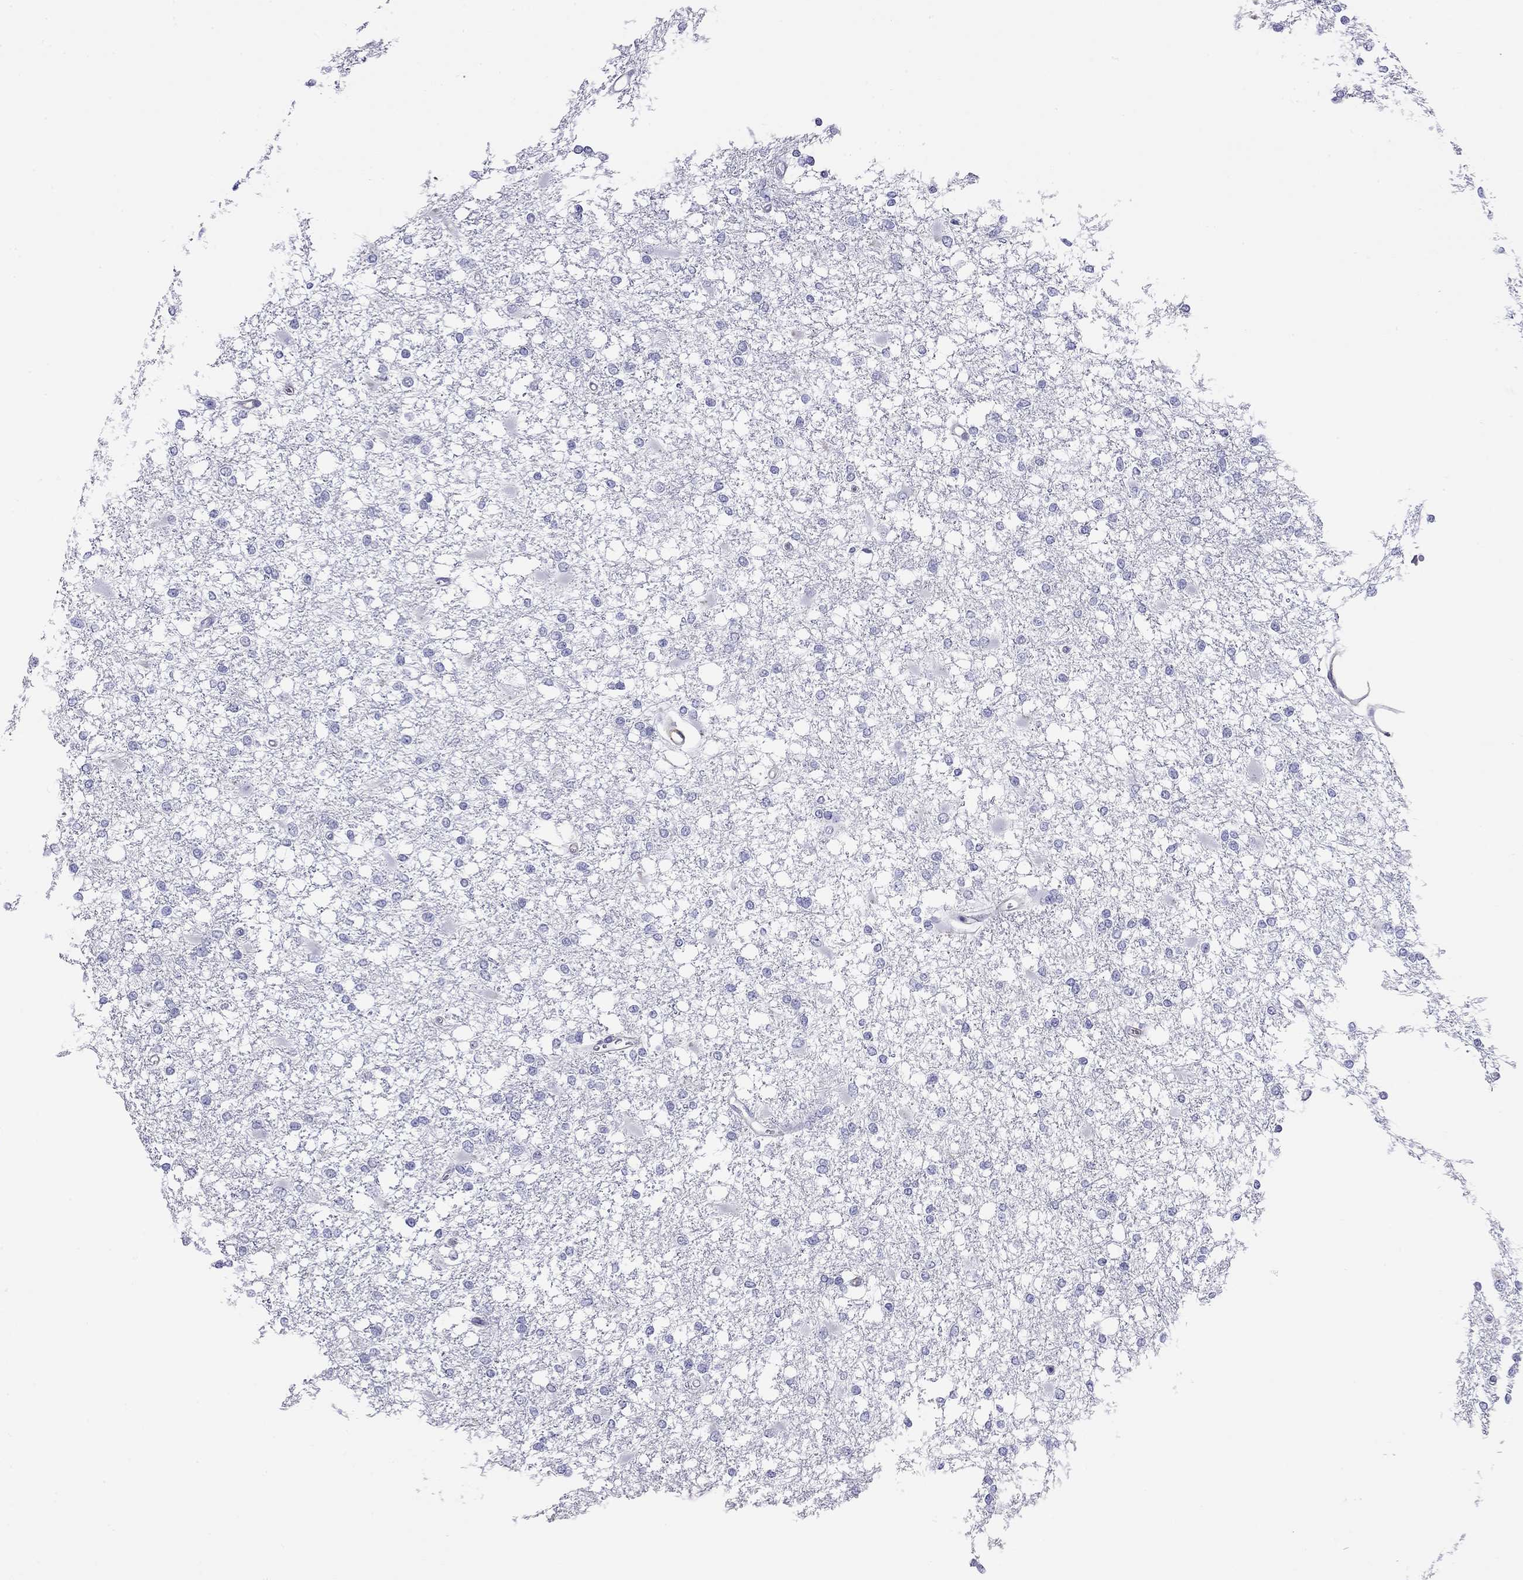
{"staining": {"intensity": "negative", "quantity": "none", "location": "none"}, "tissue": "glioma", "cell_type": "Tumor cells", "image_type": "cancer", "snomed": [{"axis": "morphology", "description": "Glioma, malignant, High grade"}, {"axis": "topography", "description": "Cerebral cortex"}], "caption": "A photomicrograph of human high-grade glioma (malignant) is negative for staining in tumor cells.", "gene": "MYMX", "patient": {"sex": "male", "age": 79}}